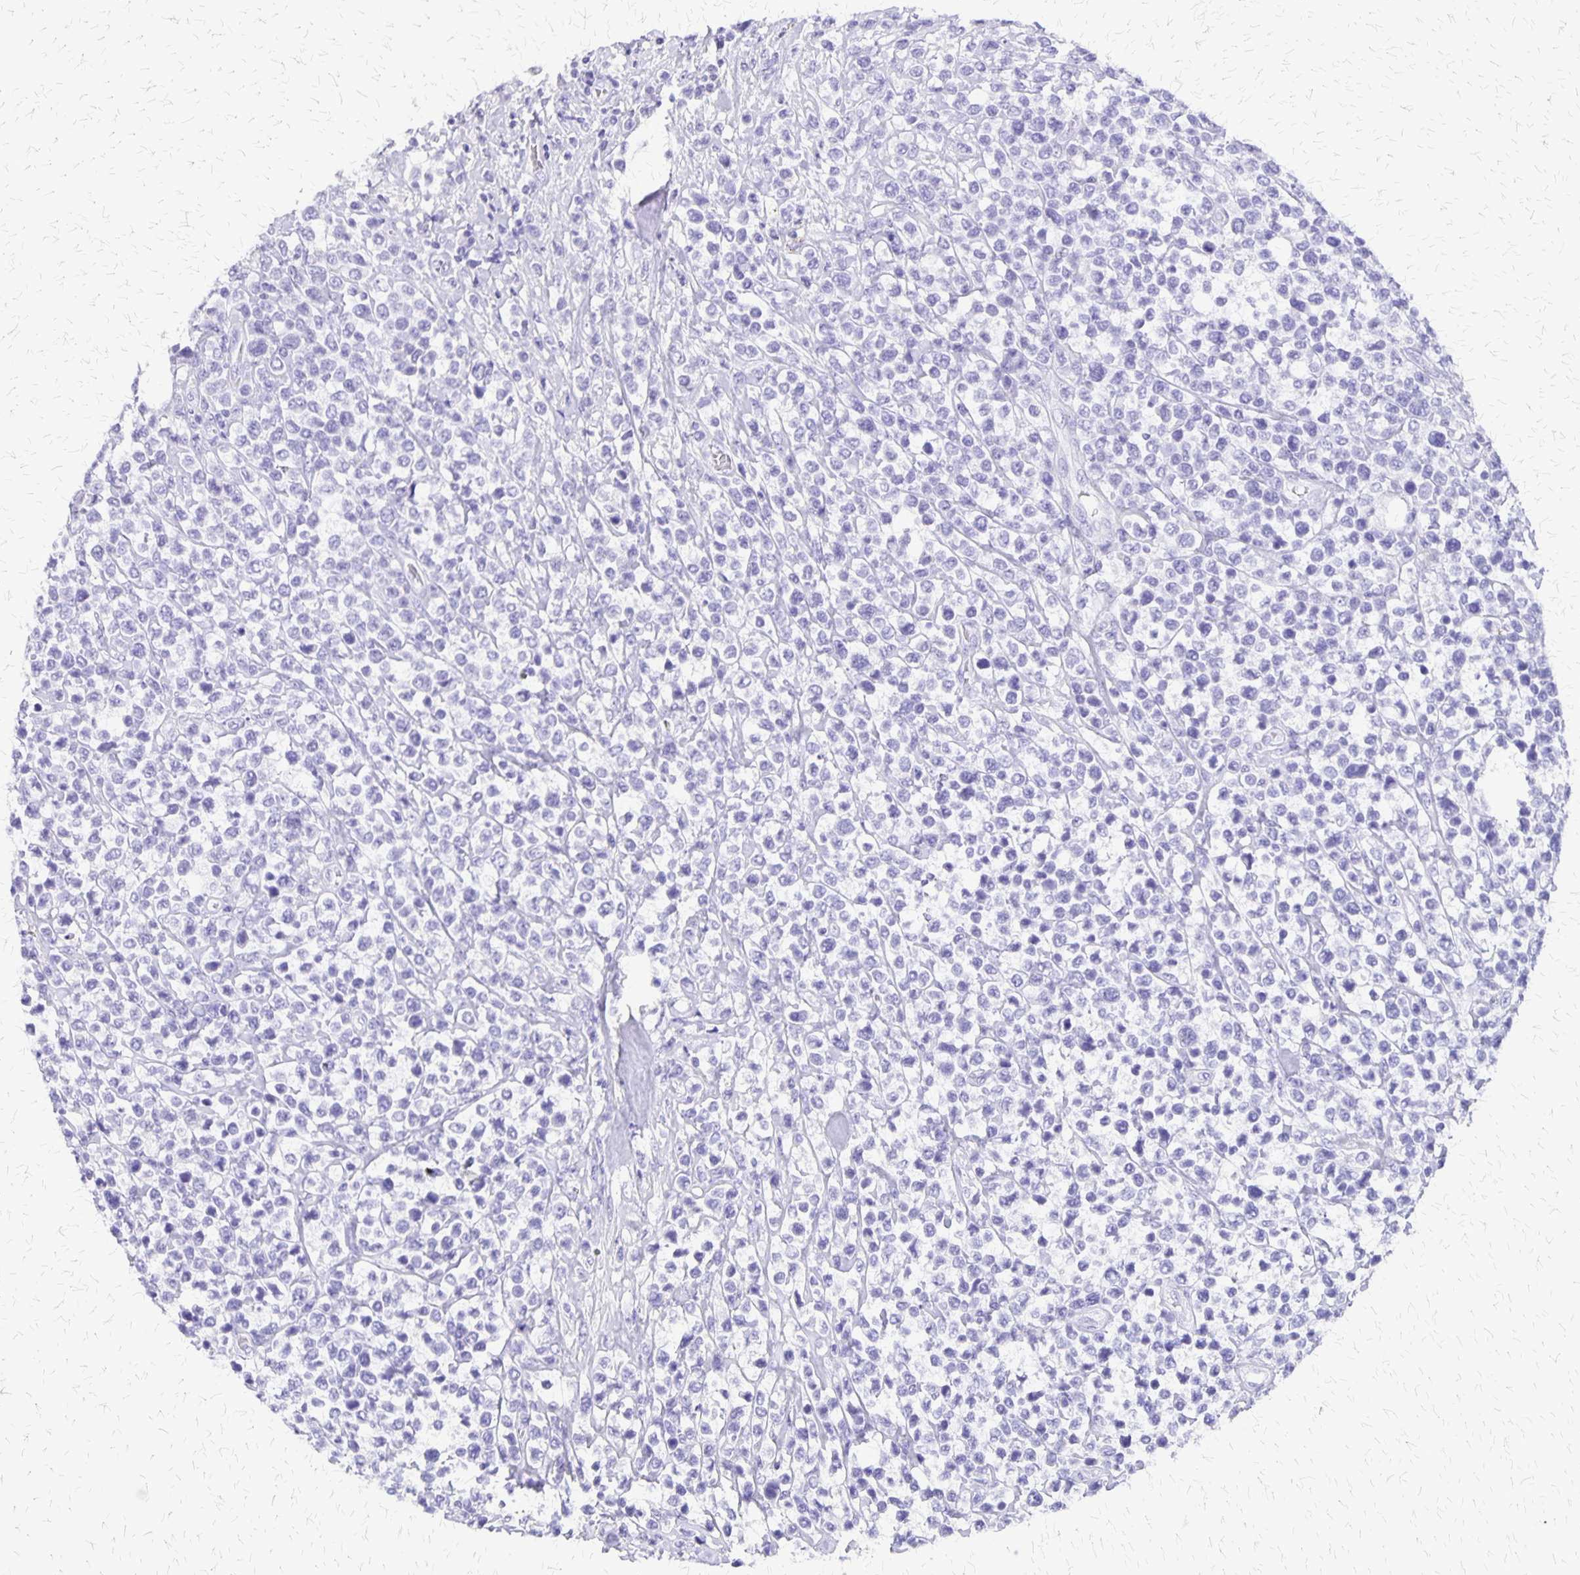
{"staining": {"intensity": "negative", "quantity": "none", "location": "none"}, "tissue": "lymphoma", "cell_type": "Tumor cells", "image_type": "cancer", "snomed": [{"axis": "morphology", "description": "Malignant lymphoma, non-Hodgkin's type, High grade"}, {"axis": "topography", "description": "Soft tissue"}], "caption": "DAB (3,3'-diaminobenzidine) immunohistochemical staining of human high-grade malignant lymphoma, non-Hodgkin's type shows no significant expression in tumor cells. (DAB (3,3'-diaminobenzidine) IHC with hematoxylin counter stain).", "gene": "SLC13A2", "patient": {"sex": "female", "age": 56}}